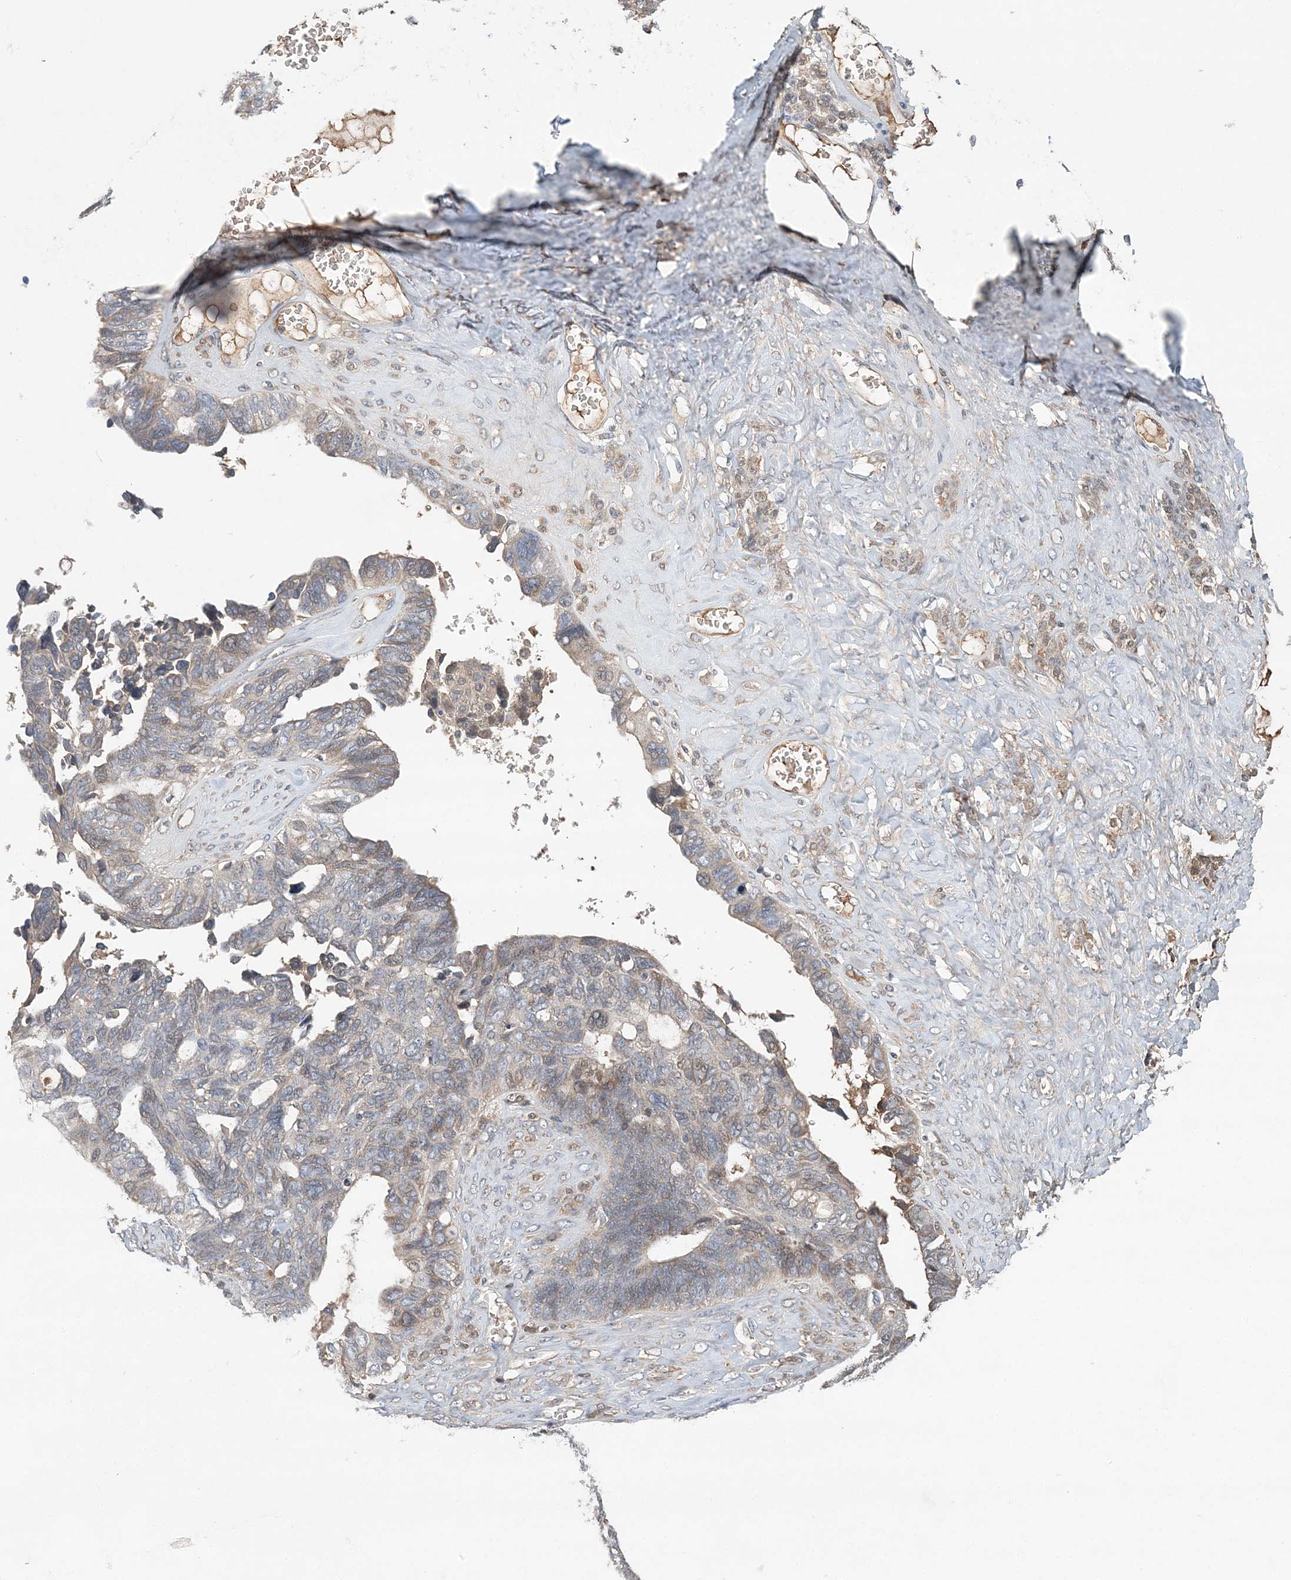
{"staining": {"intensity": "weak", "quantity": "<25%", "location": "cytoplasmic/membranous"}, "tissue": "ovarian cancer", "cell_type": "Tumor cells", "image_type": "cancer", "snomed": [{"axis": "morphology", "description": "Cystadenocarcinoma, serous, NOS"}, {"axis": "topography", "description": "Ovary"}], "caption": "Ovarian cancer stained for a protein using immunohistochemistry (IHC) reveals no staining tumor cells.", "gene": "SYCP3", "patient": {"sex": "female", "age": 79}}